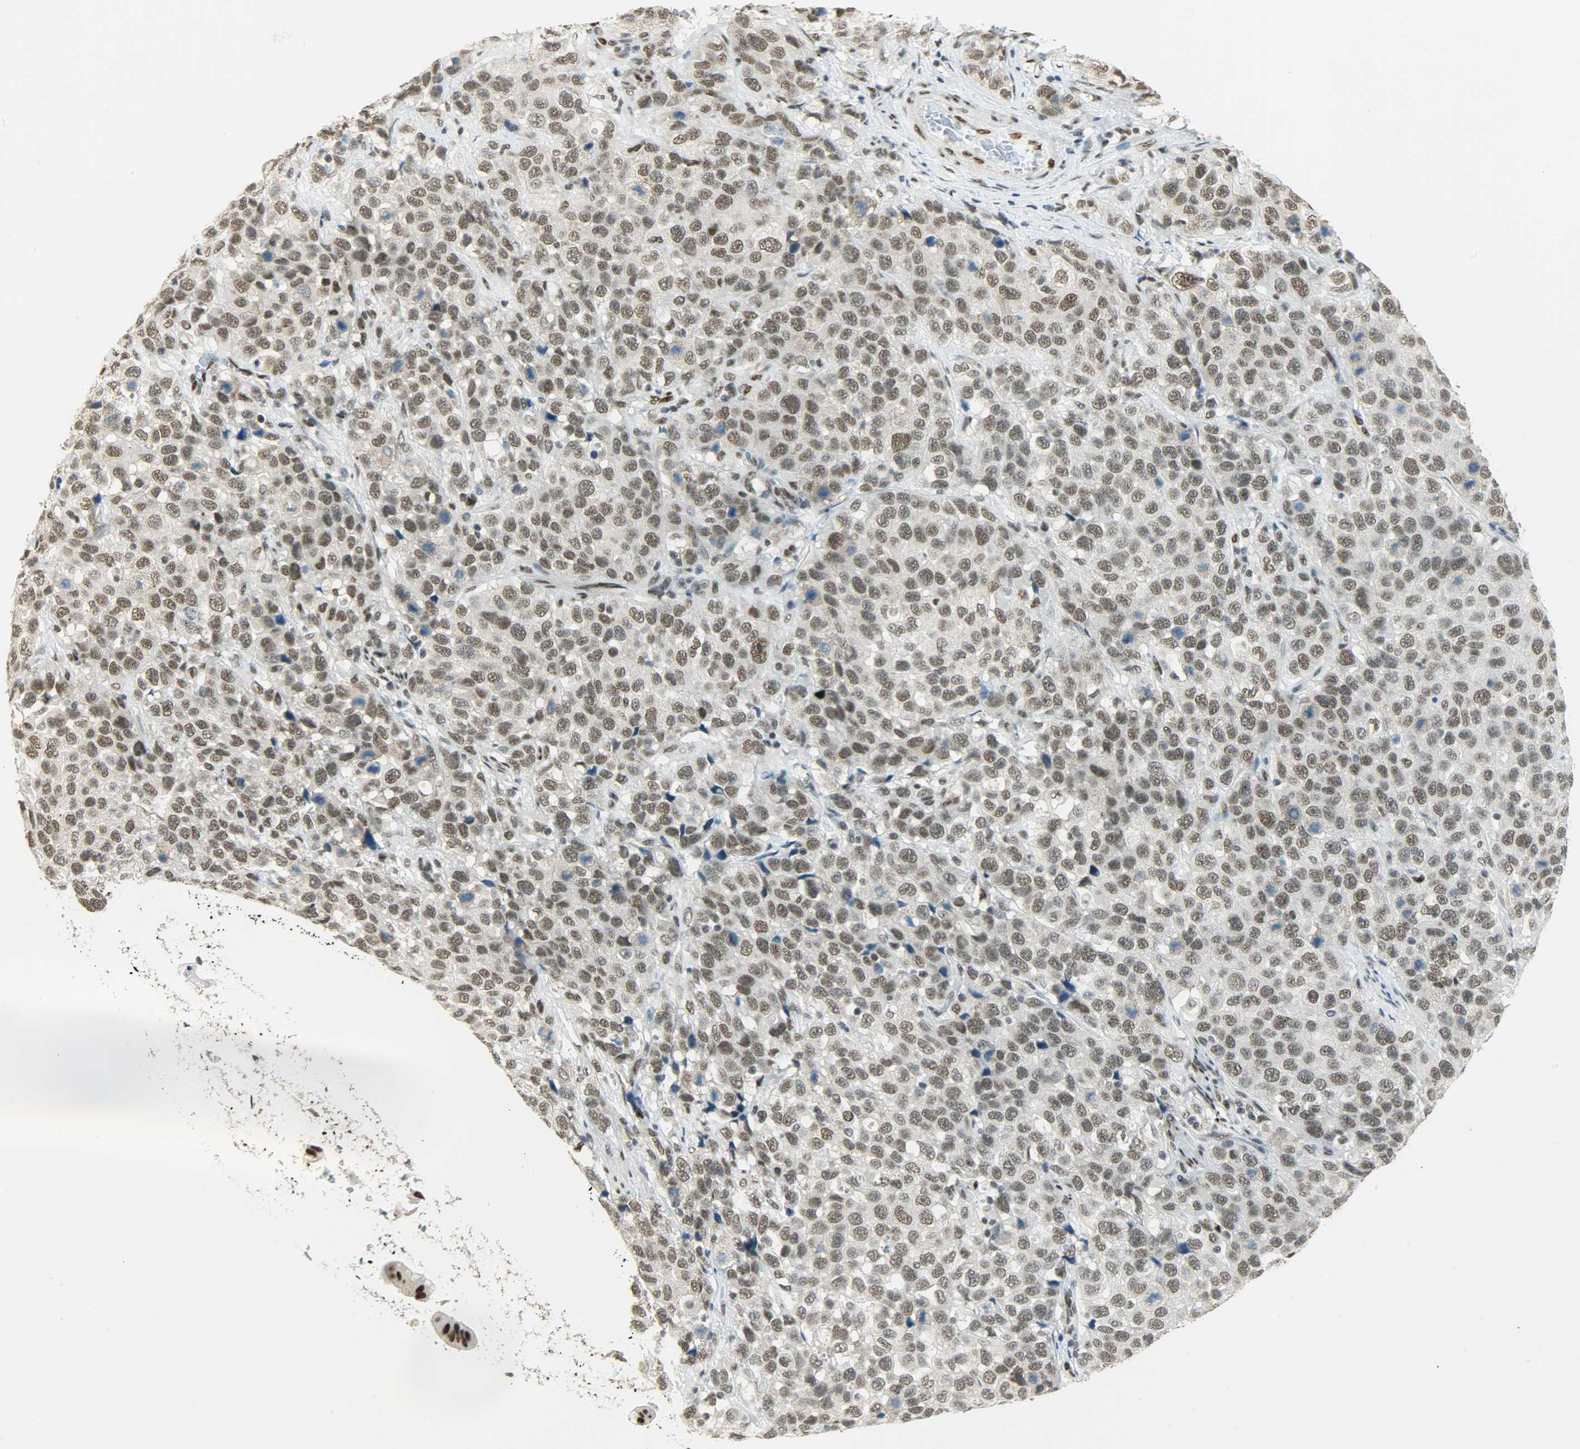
{"staining": {"intensity": "strong", "quantity": ">75%", "location": "nuclear"}, "tissue": "stomach cancer", "cell_type": "Tumor cells", "image_type": "cancer", "snomed": [{"axis": "morphology", "description": "Normal tissue, NOS"}, {"axis": "morphology", "description": "Adenocarcinoma, NOS"}, {"axis": "topography", "description": "Stomach"}], "caption": "Immunohistochemistry image of human adenocarcinoma (stomach) stained for a protein (brown), which reveals high levels of strong nuclear positivity in about >75% of tumor cells.", "gene": "MYEF2", "patient": {"sex": "male", "age": 48}}